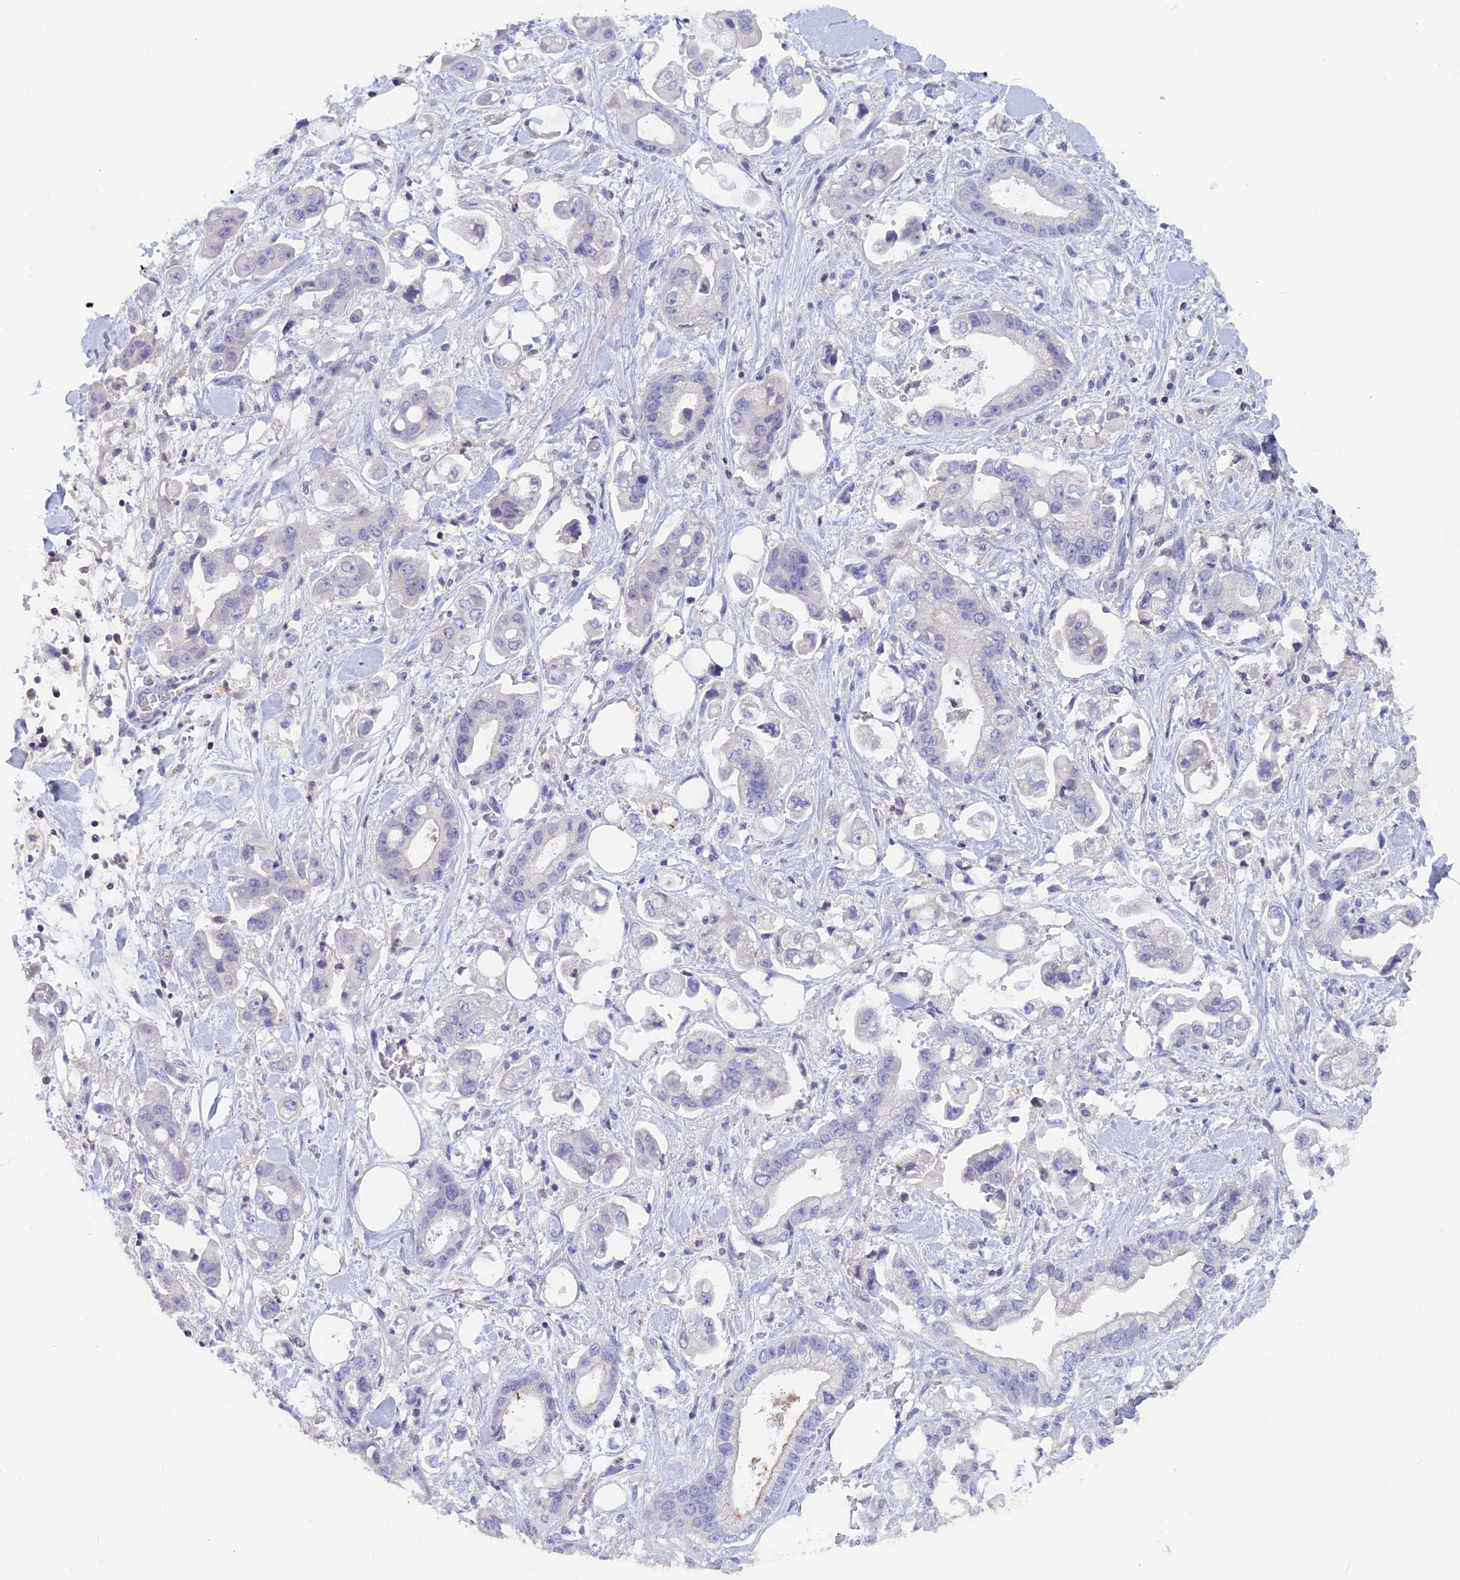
{"staining": {"intensity": "negative", "quantity": "none", "location": "none"}, "tissue": "stomach cancer", "cell_type": "Tumor cells", "image_type": "cancer", "snomed": [{"axis": "morphology", "description": "Adenocarcinoma, NOS"}, {"axis": "topography", "description": "Stomach"}], "caption": "Histopathology image shows no significant protein expression in tumor cells of stomach cancer. The staining was performed using DAB (3,3'-diaminobenzidine) to visualize the protein expression in brown, while the nuclei were stained in blue with hematoxylin (Magnification: 20x).", "gene": "ACP7", "patient": {"sex": "male", "age": 62}}